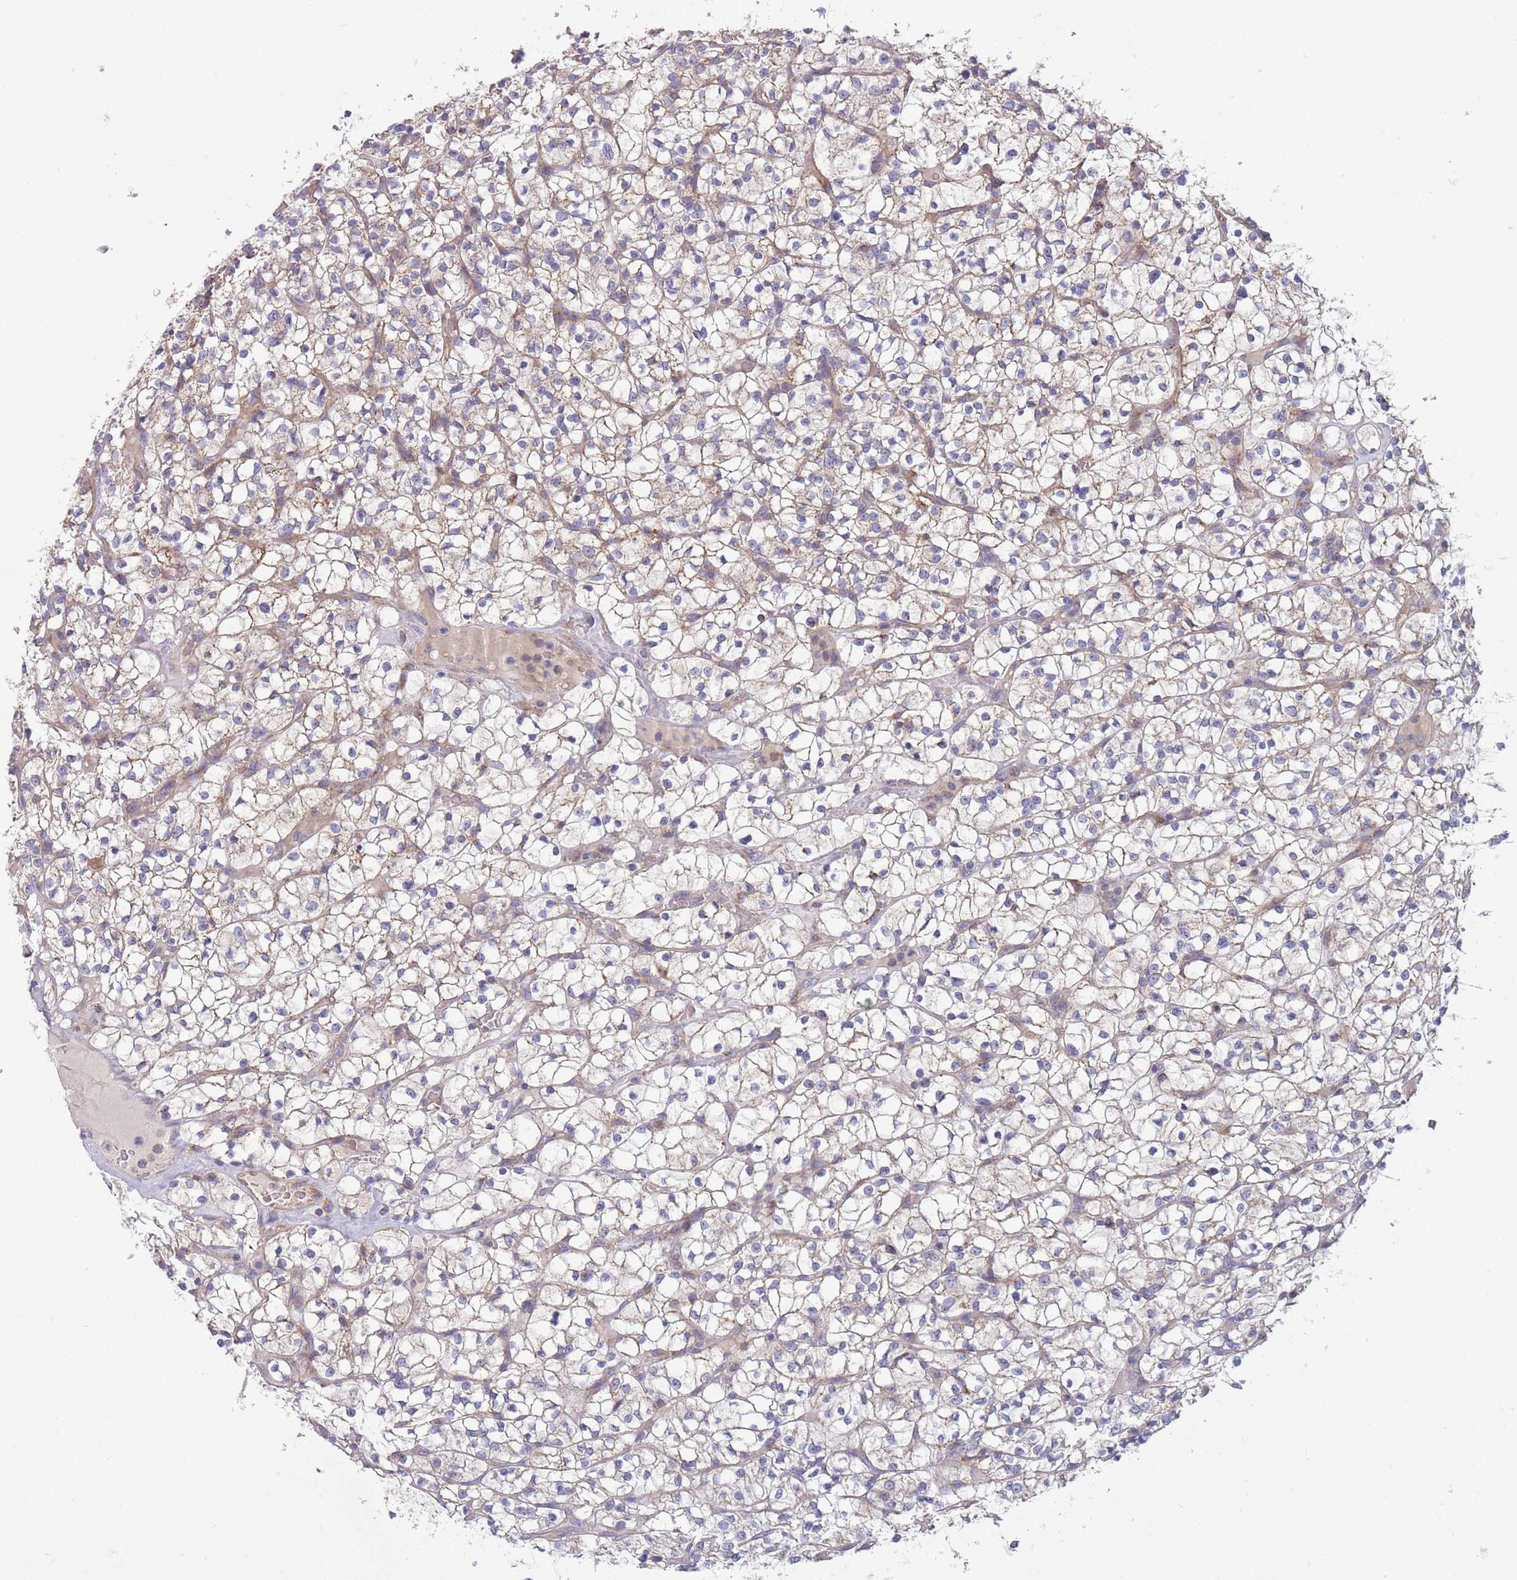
{"staining": {"intensity": "weak", "quantity": "25%-75%", "location": "cytoplasmic/membranous"}, "tissue": "renal cancer", "cell_type": "Tumor cells", "image_type": "cancer", "snomed": [{"axis": "morphology", "description": "Adenocarcinoma, NOS"}, {"axis": "topography", "description": "Kidney"}], "caption": "Weak cytoplasmic/membranous protein staining is identified in approximately 25%-75% of tumor cells in renal cancer (adenocarcinoma).", "gene": "SLC25A42", "patient": {"sex": "female", "age": 64}}